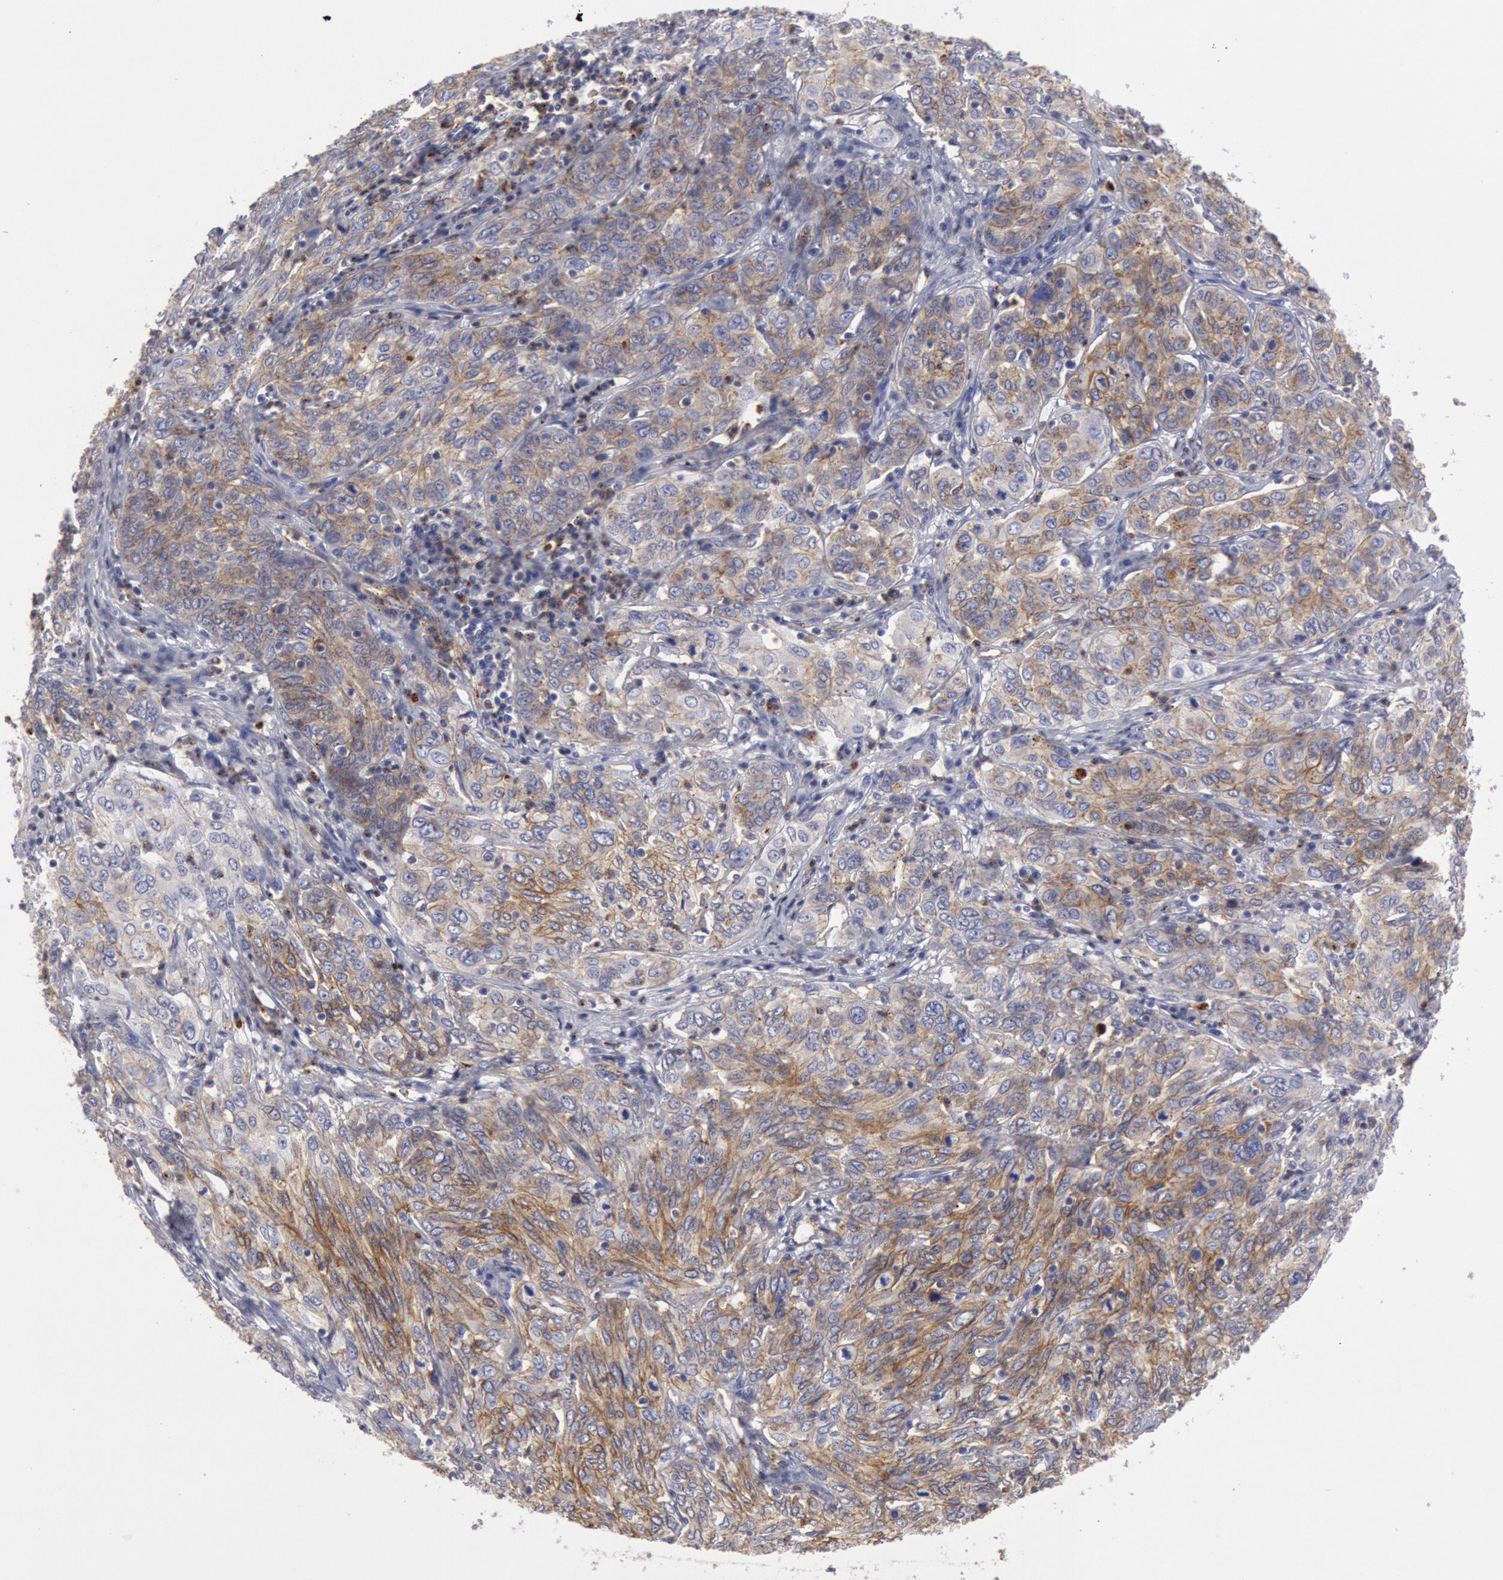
{"staining": {"intensity": "weak", "quantity": "<25%", "location": "cytoplasmic/membranous"}, "tissue": "cervical cancer", "cell_type": "Tumor cells", "image_type": "cancer", "snomed": [{"axis": "morphology", "description": "Squamous cell carcinoma, NOS"}, {"axis": "topography", "description": "Cervix"}], "caption": "Protein analysis of cervical squamous cell carcinoma shows no significant positivity in tumor cells. (DAB (3,3'-diaminobenzidine) immunohistochemistry (IHC) visualized using brightfield microscopy, high magnification).", "gene": "FLOT1", "patient": {"sex": "female", "age": 38}}